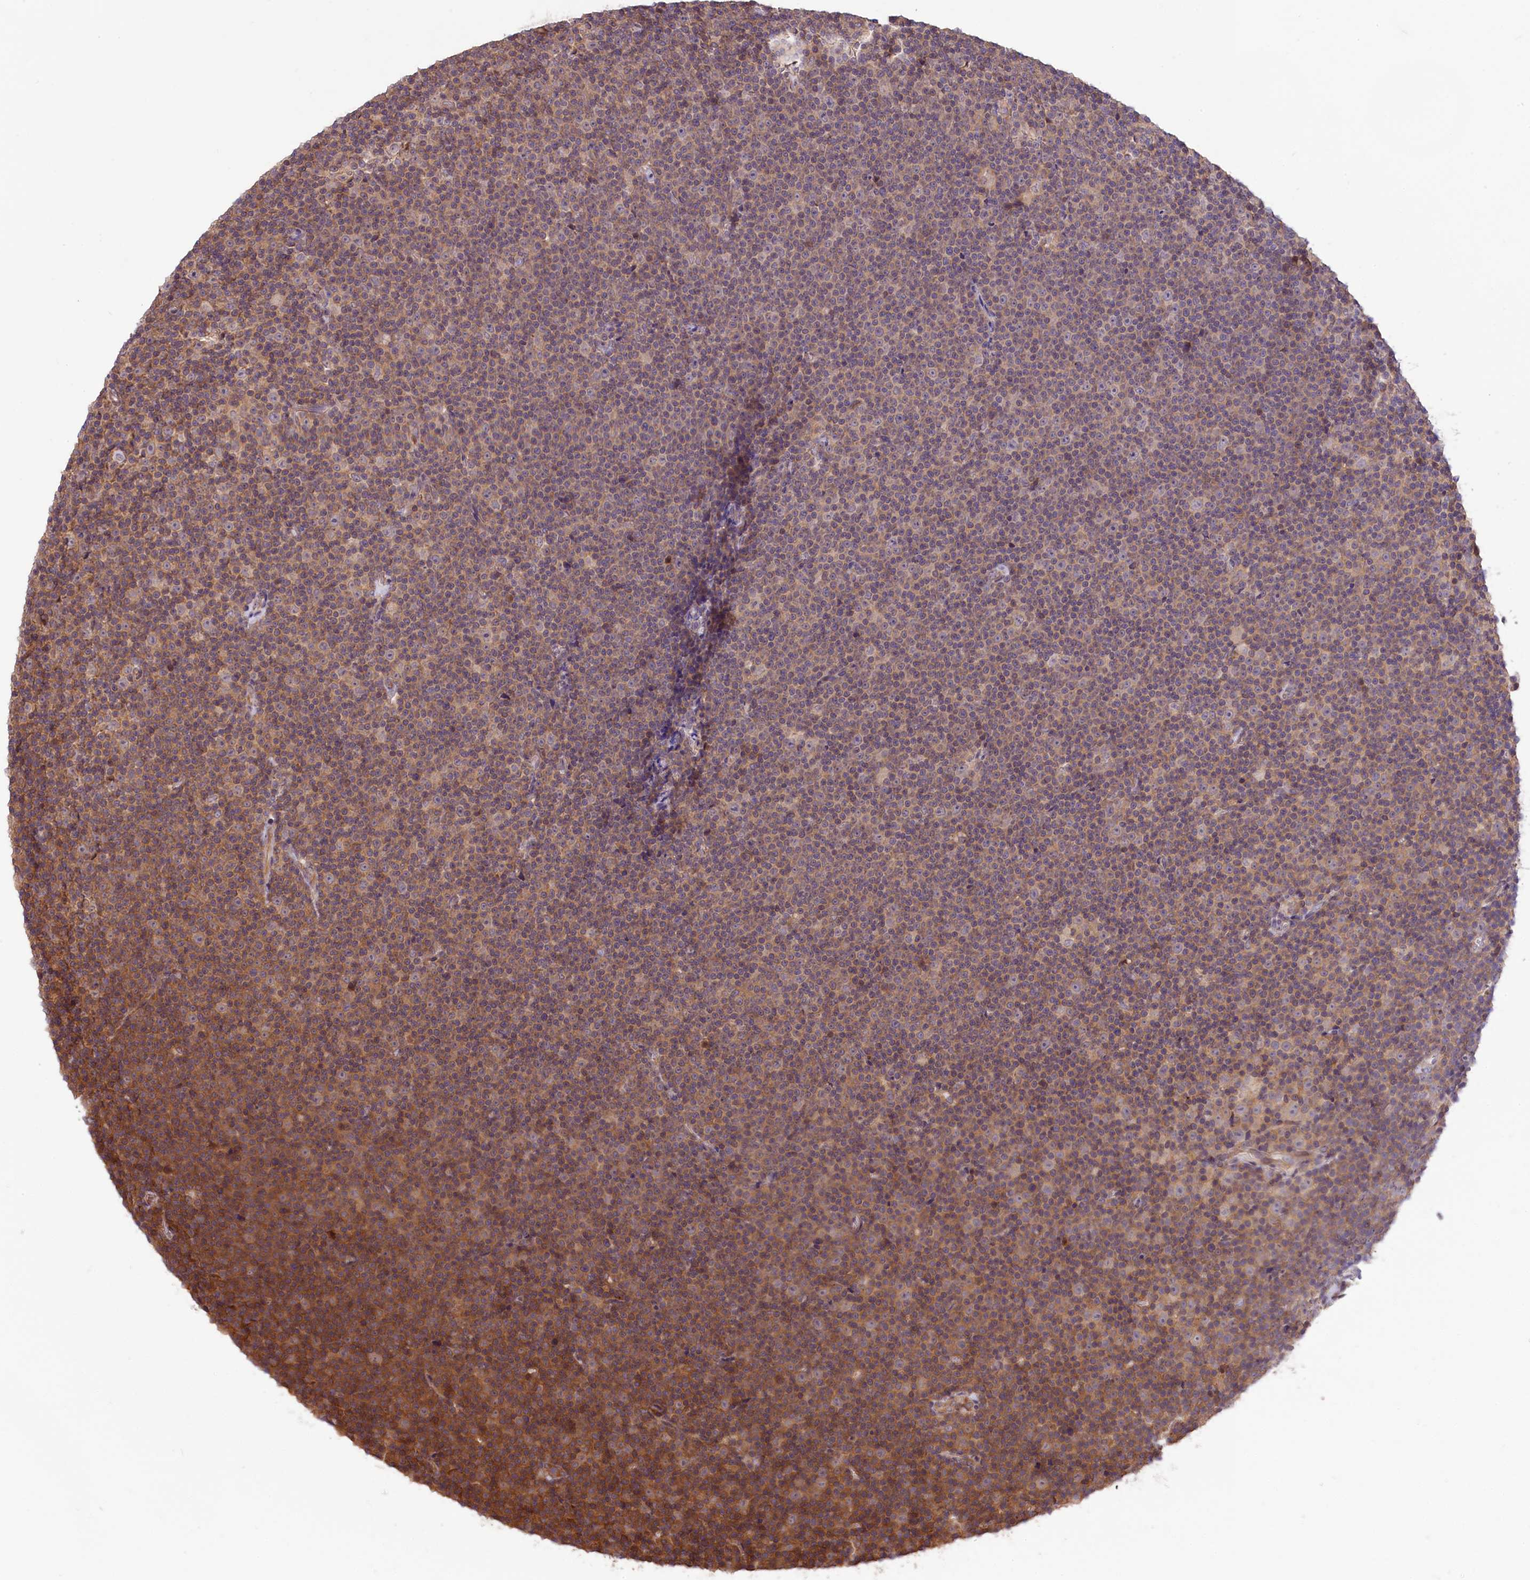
{"staining": {"intensity": "moderate", "quantity": "<25%", "location": "cytoplasmic/membranous"}, "tissue": "lymphoma", "cell_type": "Tumor cells", "image_type": "cancer", "snomed": [{"axis": "morphology", "description": "Malignant lymphoma, non-Hodgkin's type, Low grade"}, {"axis": "topography", "description": "Lymph node"}], "caption": "High-magnification brightfield microscopy of malignant lymphoma, non-Hodgkin's type (low-grade) stained with DAB (3,3'-diaminobenzidine) (brown) and counterstained with hematoxylin (blue). tumor cells exhibit moderate cytoplasmic/membranous staining is appreciated in about<25% of cells.", "gene": "RIC8A", "patient": {"sex": "female", "age": 67}}